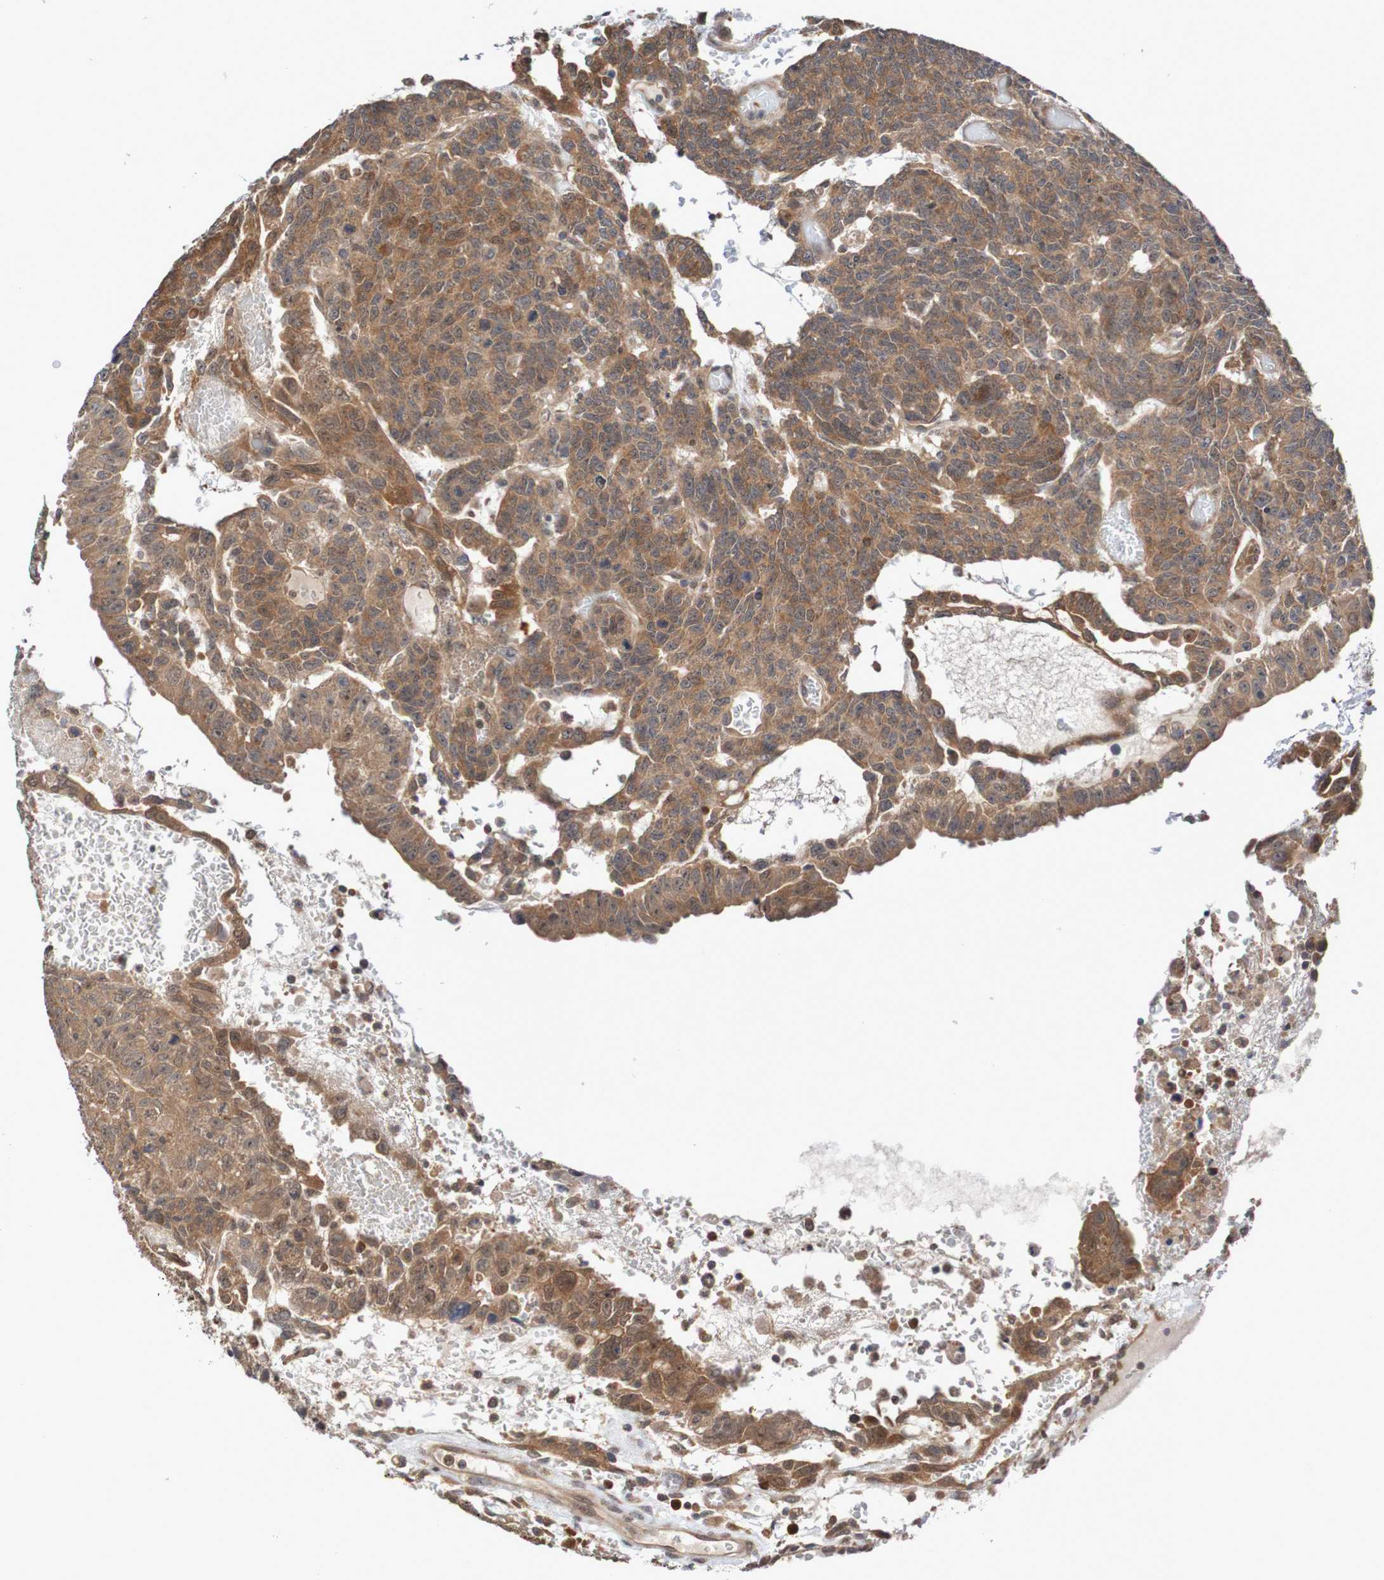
{"staining": {"intensity": "moderate", "quantity": ">75%", "location": "cytoplasmic/membranous"}, "tissue": "testis cancer", "cell_type": "Tumor cells", "image_type": "cancer", "snomed": [{"axis": "morphology", "description": "Seminoma, NOS"}, {"axis": "morphology", "description": "Carcinoma, Embryonal, NOS"}, {"axis": "topography", "description": "Testis"}], "caption": "A micrograph showing moderate cytoplasmic/membranous staining in approximately >75% of tumor cells in testis cancer (seminoma), as visualized by brown immunohistochemical staining.", "gene": "PHPT1", "patient": {"sex": "male", "age": 52}}